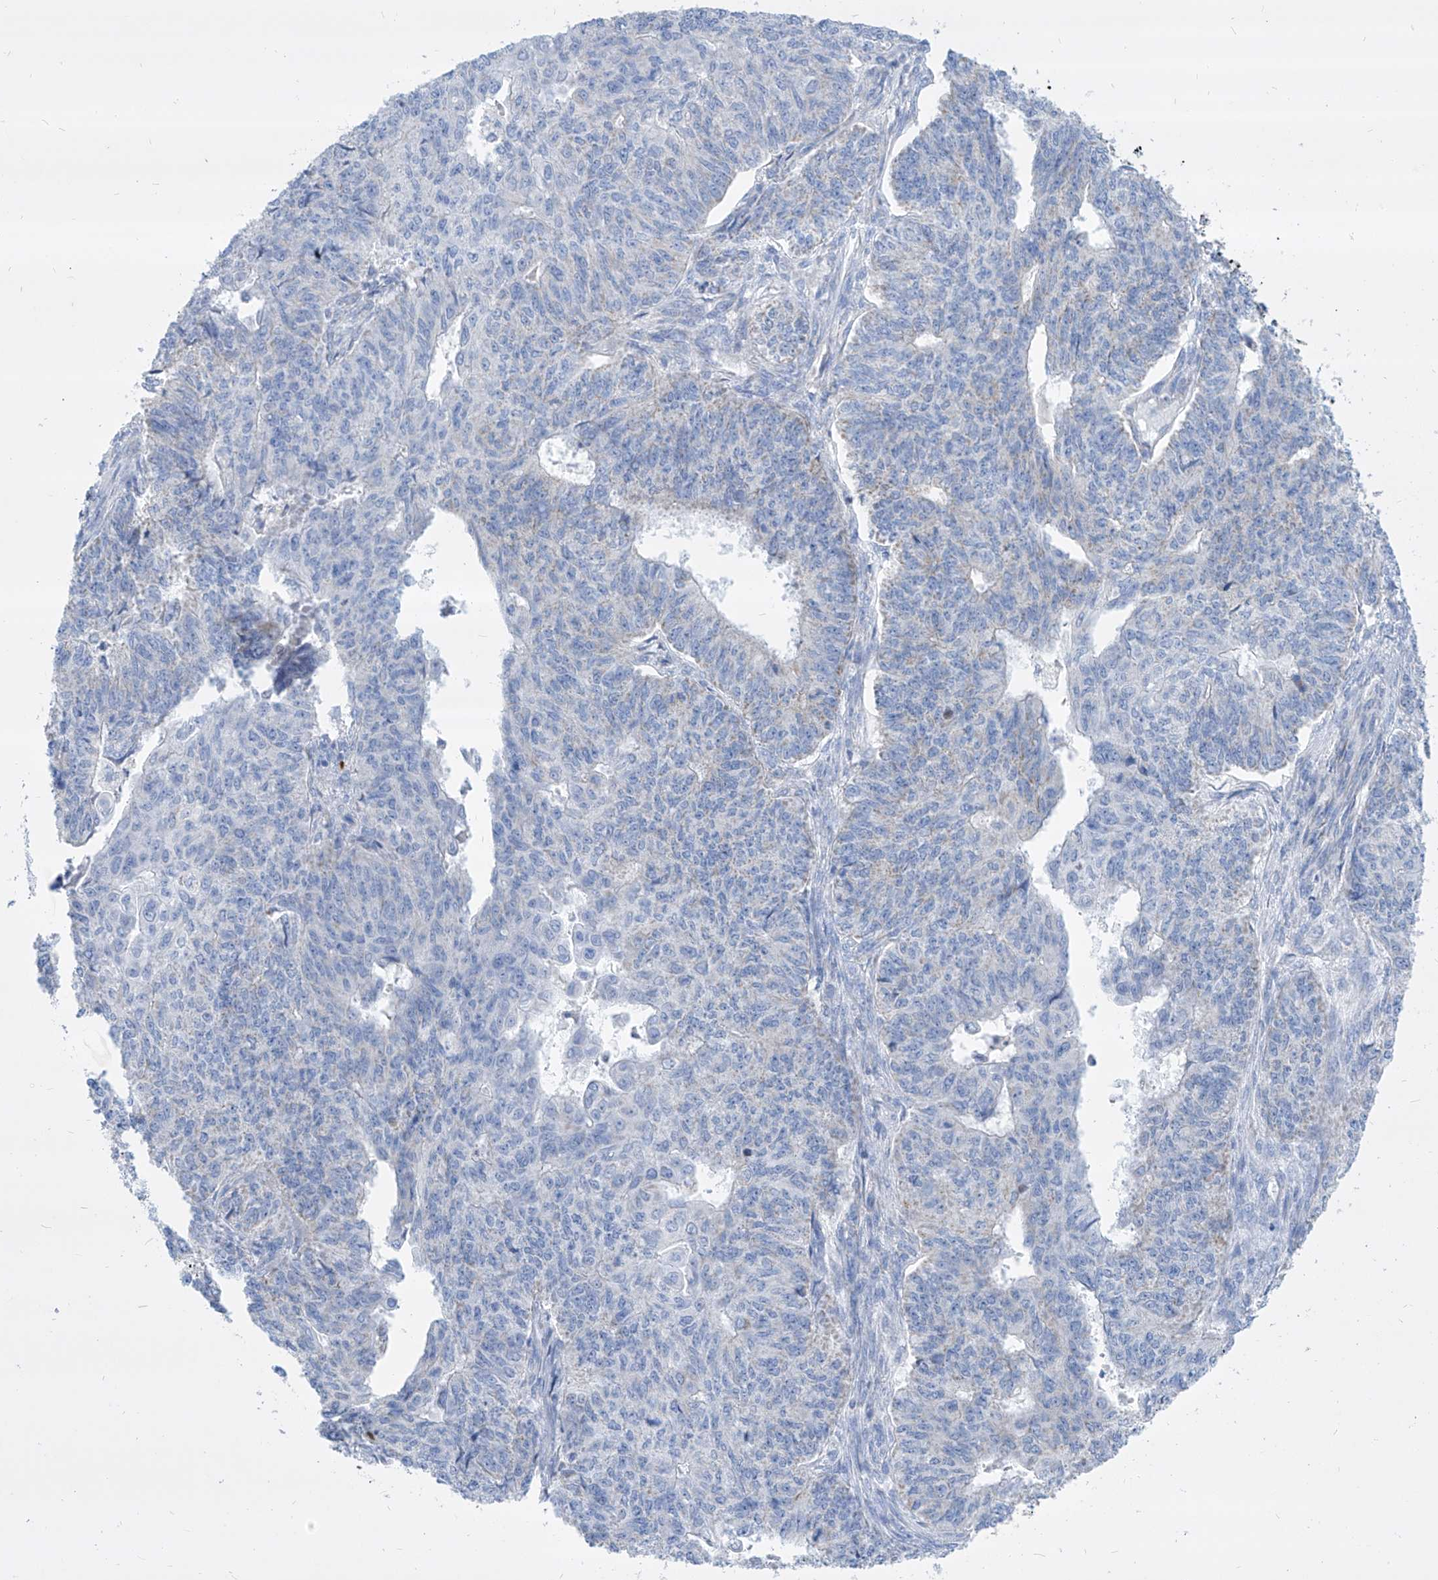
{"staining": {"intensity": "negative", "quantity": "none", "location": "none"}, "tissue": "endometrial cancer", "cell_type": "Tumor cells", "image_type": "cancer", "snomed": [{"axis": "morphology", "description": "Adenocarcinoma, NOS"}, {"axis": "topography", "description": "Endometrium"}], "caption": "Immunohistochemistry image of human endometrial cancer (adenocarcinoma) stained for a protein (brown), which exhibits no positivity in tumor cells.", "gene": "COQ3", "patient": {"sex": "female", "age": 32}}